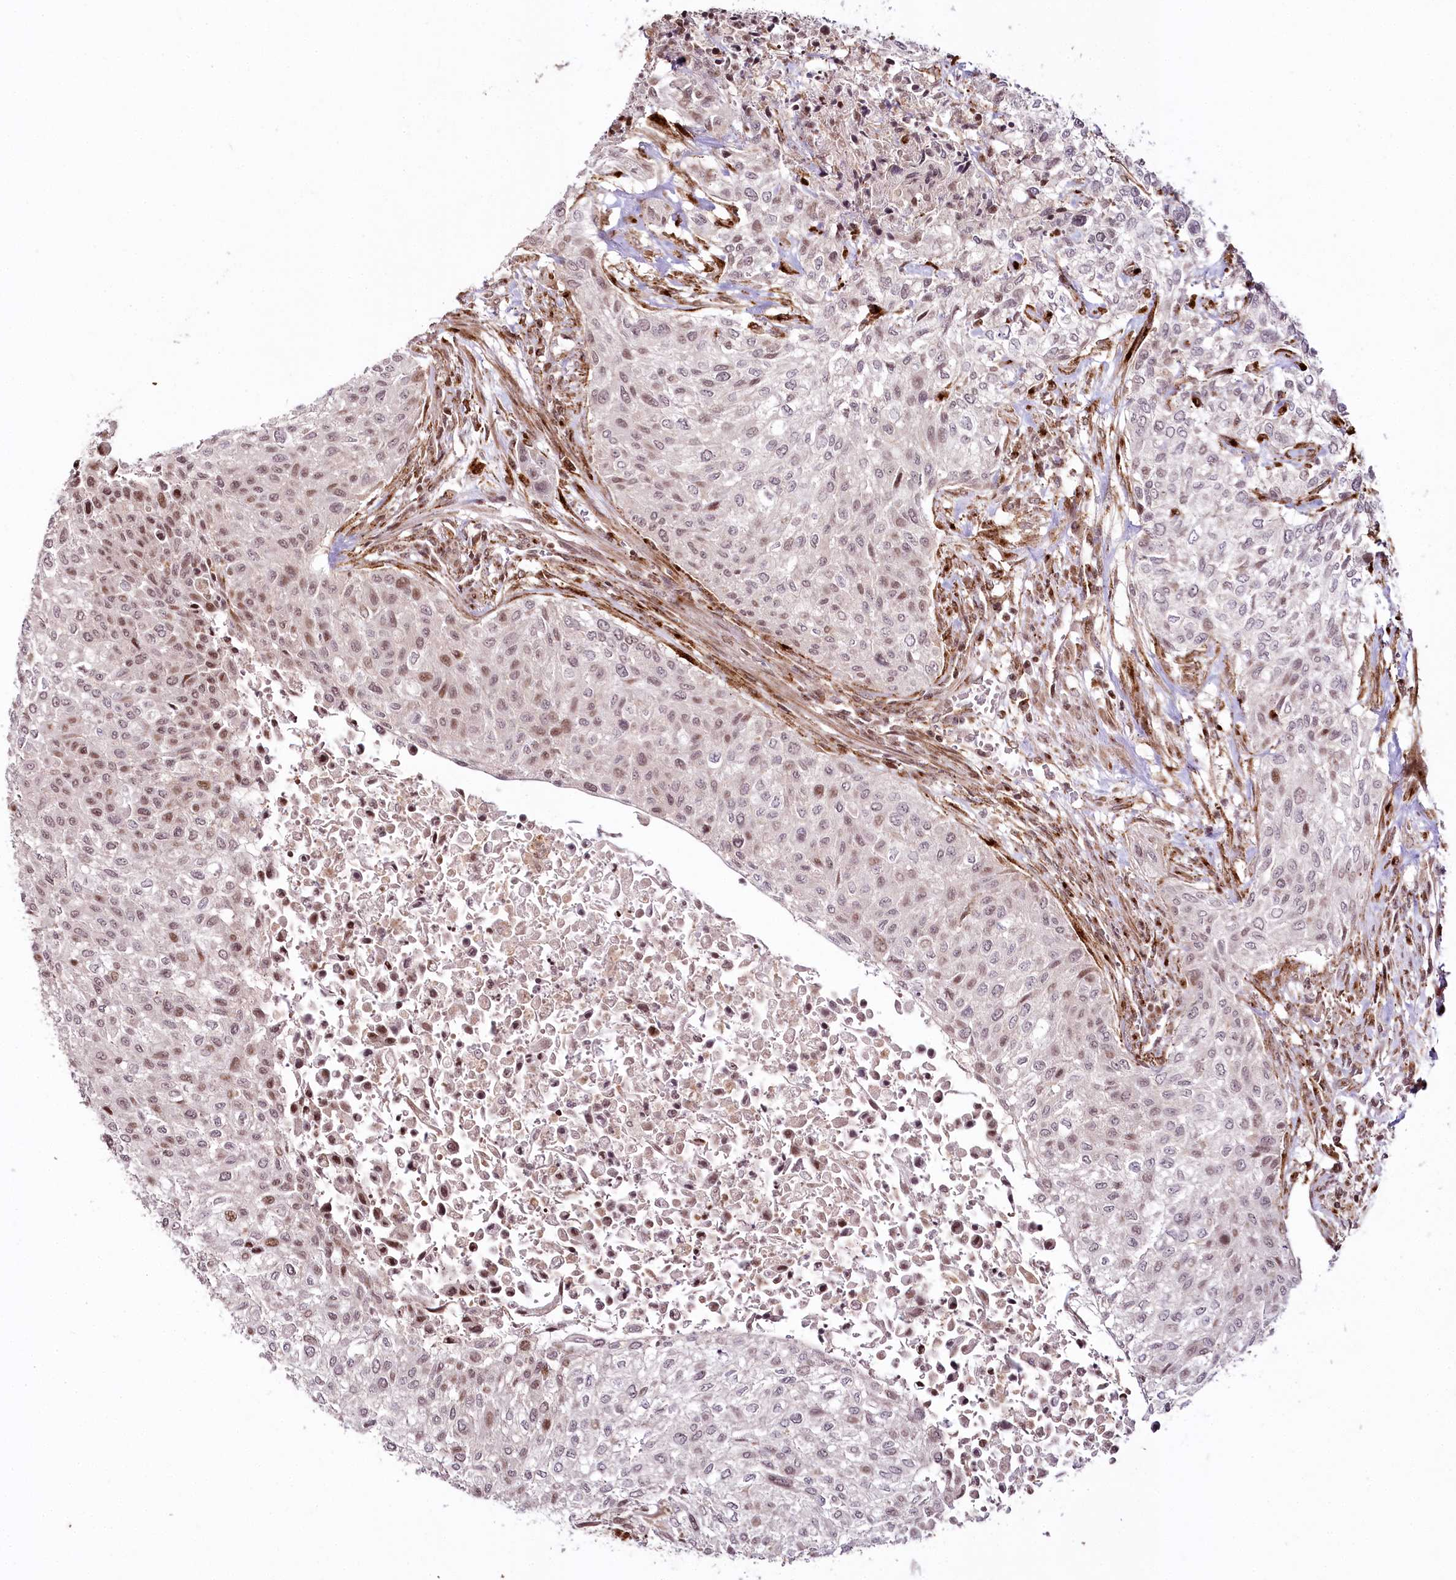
{"staining": {"intensity": "moderate", "quantity": "<25%", "location": "nuclear"}, "tissue": "urothelial cancer", "cell_type": "Tumor cells", "image_type": "cancer", "snomed": [{"axis": "morphology", "description": "Normal tissue, NOS"}, {"axis": "morphology", "description": "Urothelial carcinoma, NOS"}, {"axis": "topography", "description": "Urinary bladder"}, {"axis": "topography", "description": "Peripheral nerve tissue"}], "caption": "Immunohistochemistry photomicrograph of transitional cell carcinoma stained for a protein (brown), which shows low levels of moderate nuclear positivity in about <25% of tumor cells.", "gene": "HOXC8", "patient": {"sex": "male", "age": 35}}